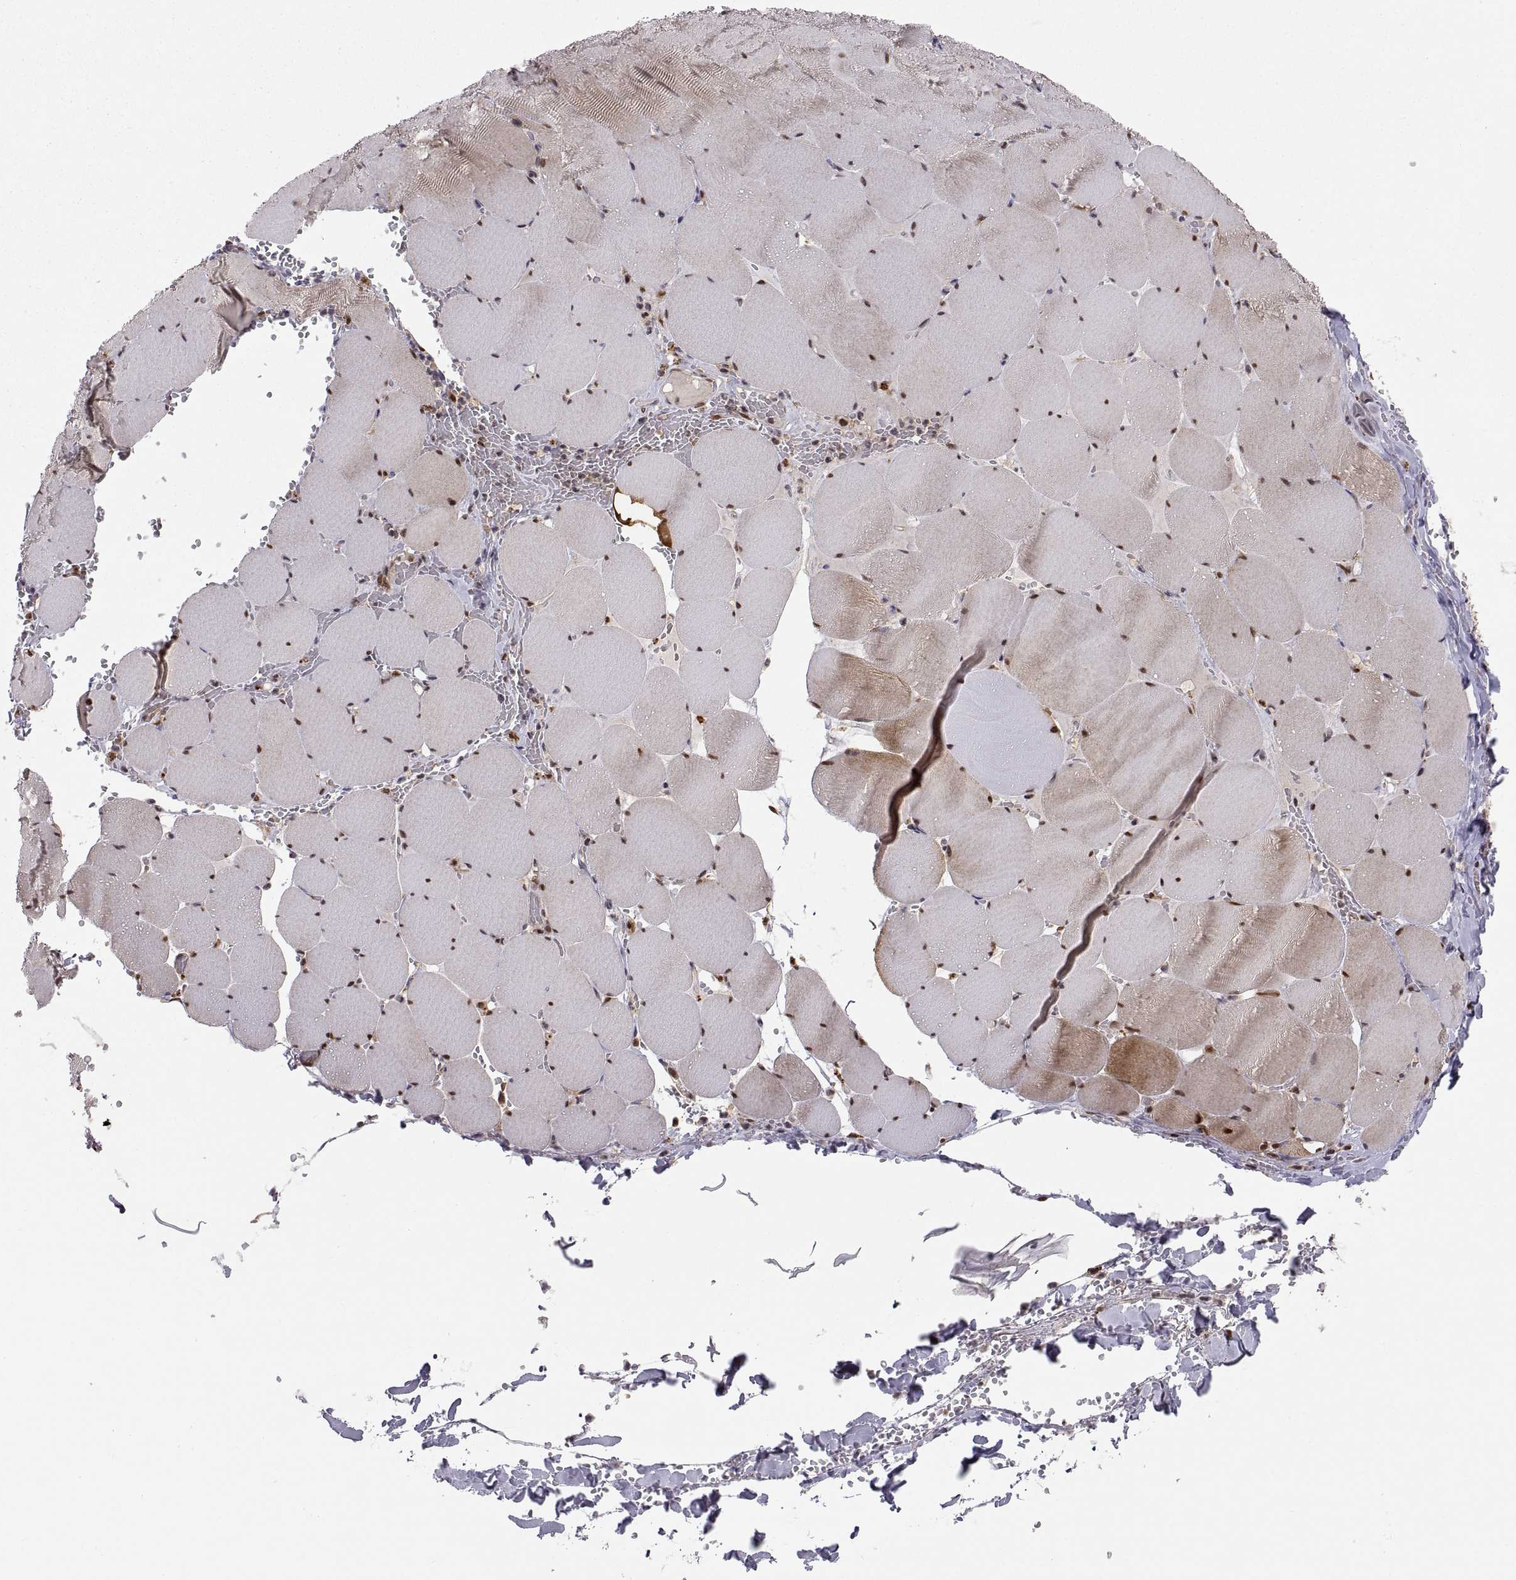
{"staining": {"intensity": "moderate", "quantity": ">75%", "location": "nuclear"}, "tissue": "skeletal muscle", "cell_type": "Myocytes", "image_type": "normal", "snomed": [{"axis": "morphology", "description": "Normal tissue, NOS"}, {"axis": "morphology", "description": "Malignant melanoma, Metastatic site"}, {"axis": "topography", "description": "Skeletal muscle"}], "caption": "This photomicrograph shows immunohistochemistry staining of normal human skeletal muscle, with medium moderate nuclear positivity in approximately >75% of myocytes.", "gene": "PSMC2", "patient": {"sex": "male", "age": 50}}